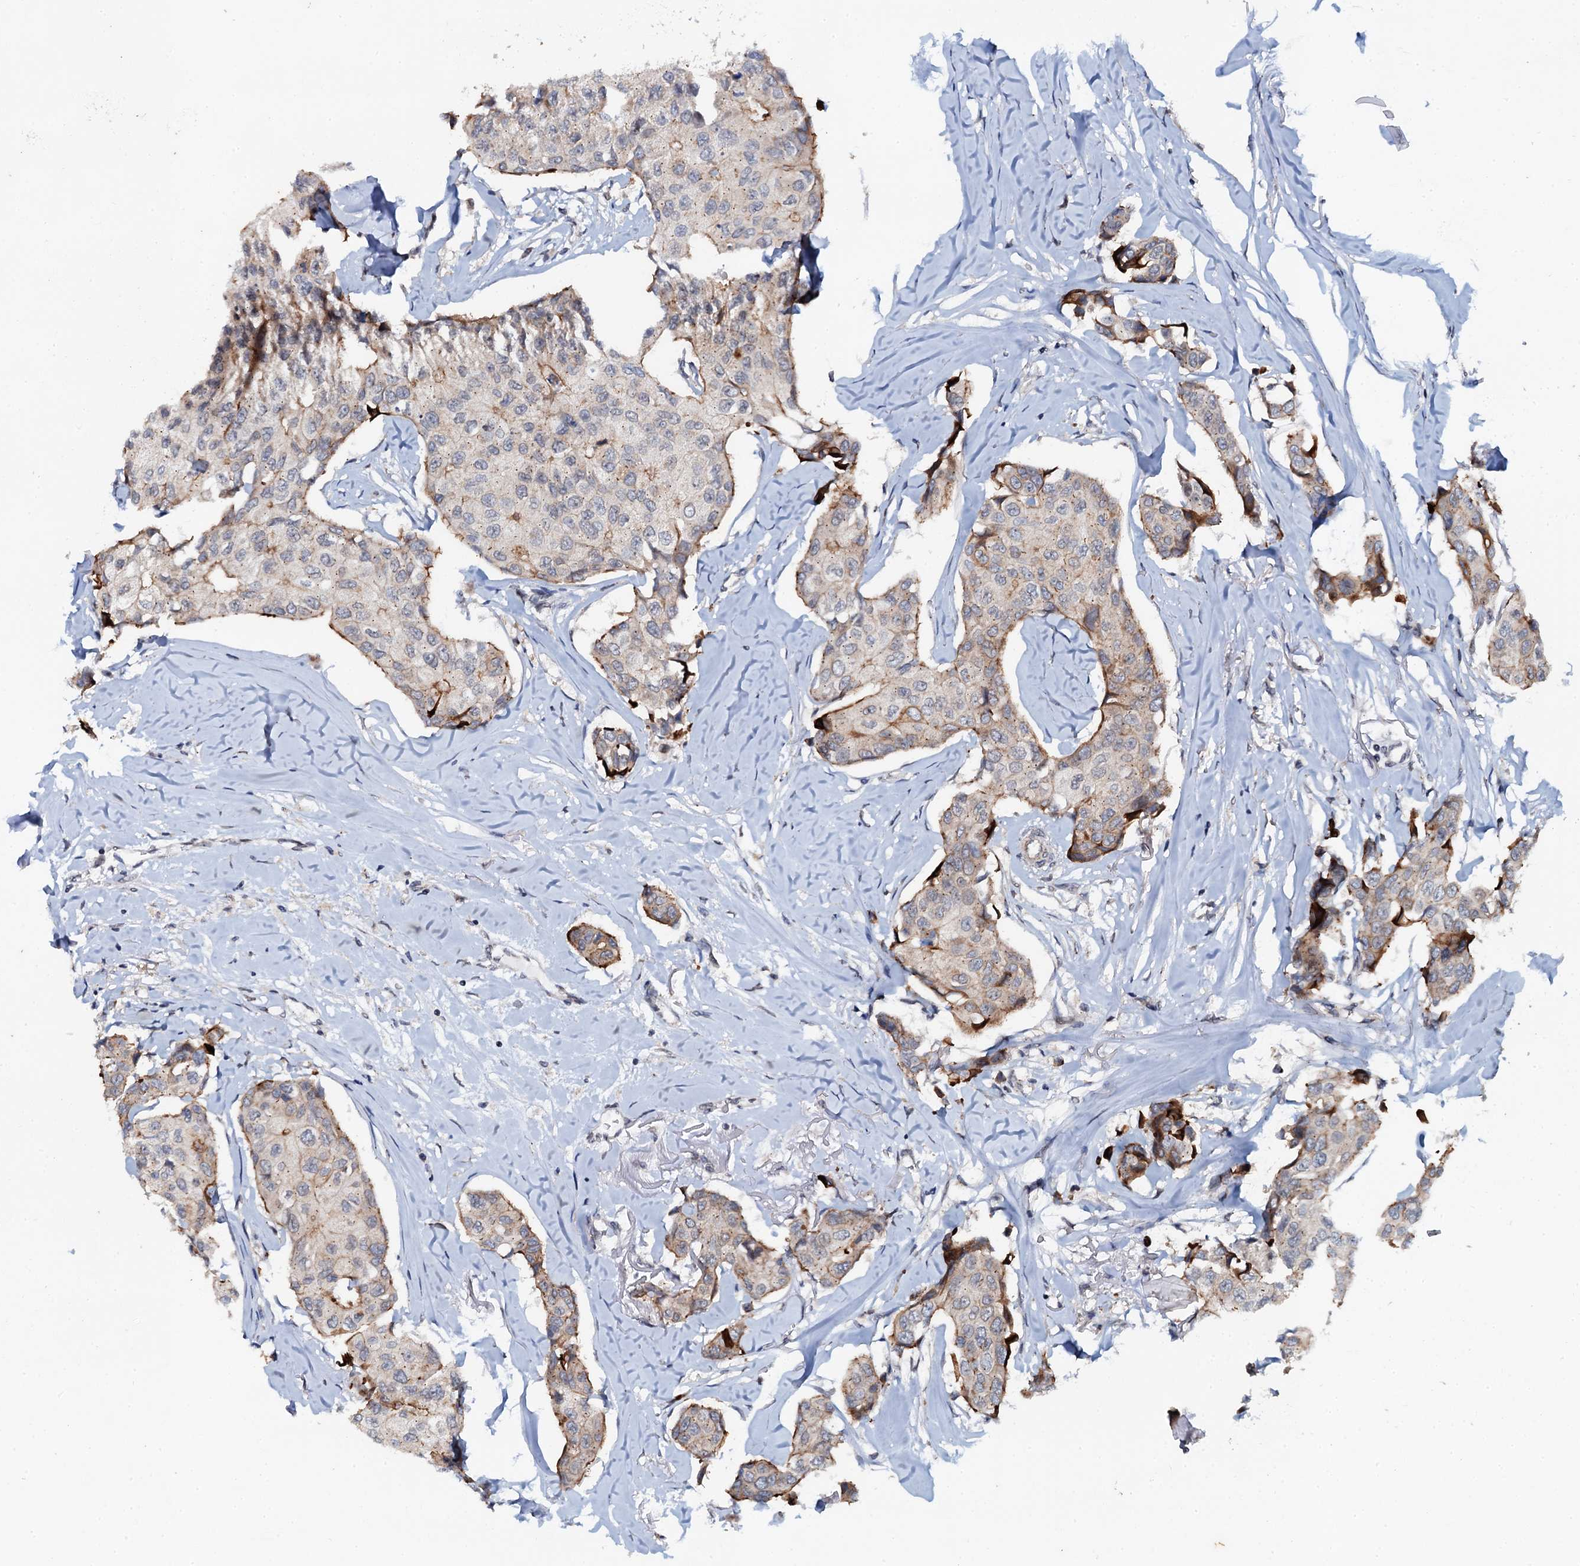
{"staining": {"intensity": "moderate", "quantity": "<25%", "location": "cytoplasmic/membranous"}, "tissue": "breast cancer", "cell_type": "Tumor cells", "image_type": "cancer", "snomed": [{"axis": "morphology", "description": "Duct carcinoma"}, {"axis": "topography", "description": "Breast"}], "caption": "High-power microscopy captured an IHC photomicrograph of breast infiltrating ductal carcinoma, revealing moderate cytoplasmic/membranous expression in approximately <25% of tumor cells. The protein is stained brown, and the nuclei are stained in blue (DAB (3,3'-diaminobenzidine) IHC with brightfield microscopy, high magnification).", "gene": "SNTA1", "patient": {"sex": "female", "age": 80}}